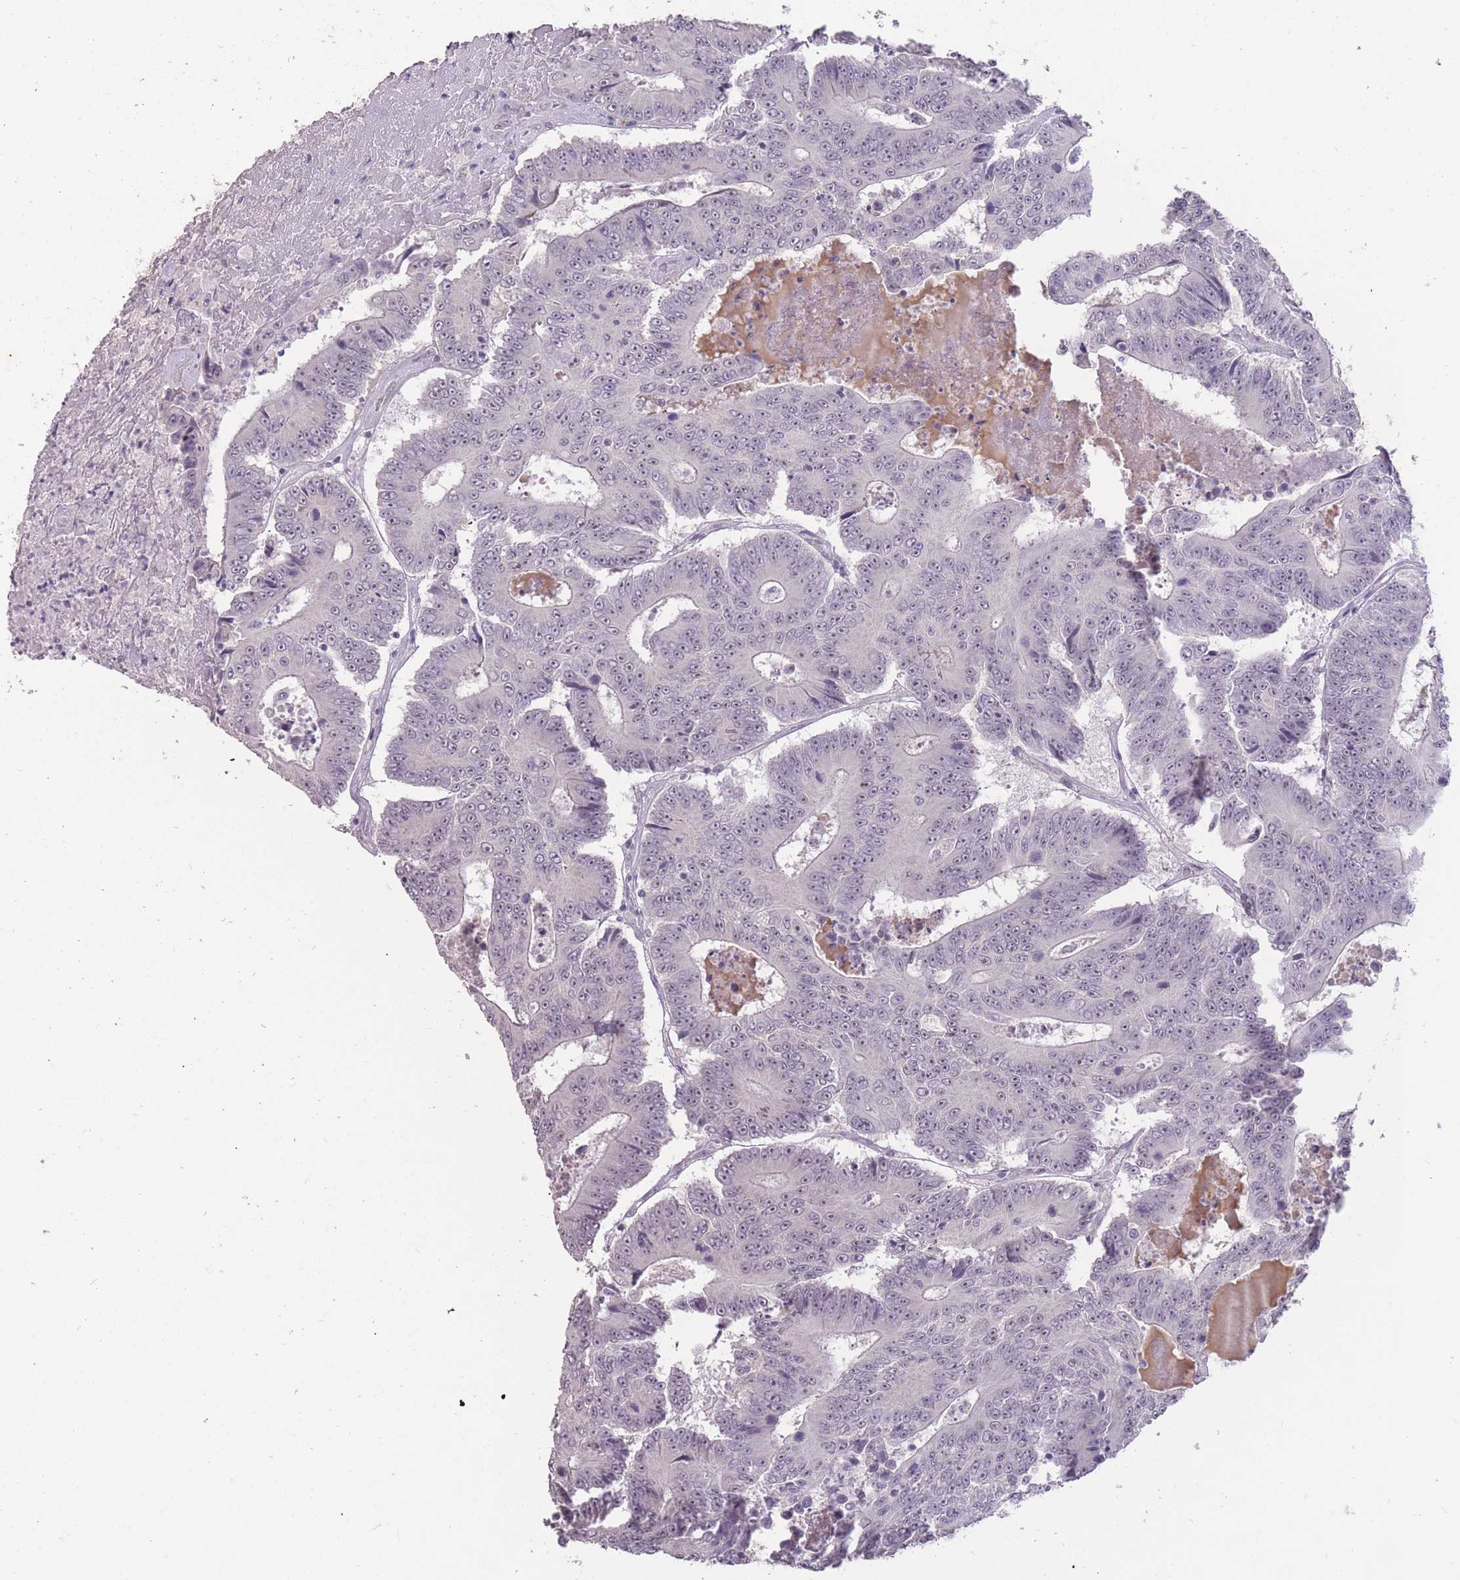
{"staining": {"intensity": "negative", "quantity": "none", "location": "none"}, "tissue": "colorectal cancer", "cell_type": "Tumor cells", "image_type": "cancer", "snomed": [{"axis": "morphology", "description": "Adenocarcinoma, NOS"}, {"axis": "topography", "description": "Colon"}], "caption": "DAB (3,3'-diaminobenzidine) immunohistochemical staining of colorectal cancer demonstrates no significant staining in tumor cells. (DAB (3,3'-diaminobenzidine) IHC with hematoxylin counter stain).", "gene": "HNRNPUL1", "patient": {"sex": "male", "age": 83}}